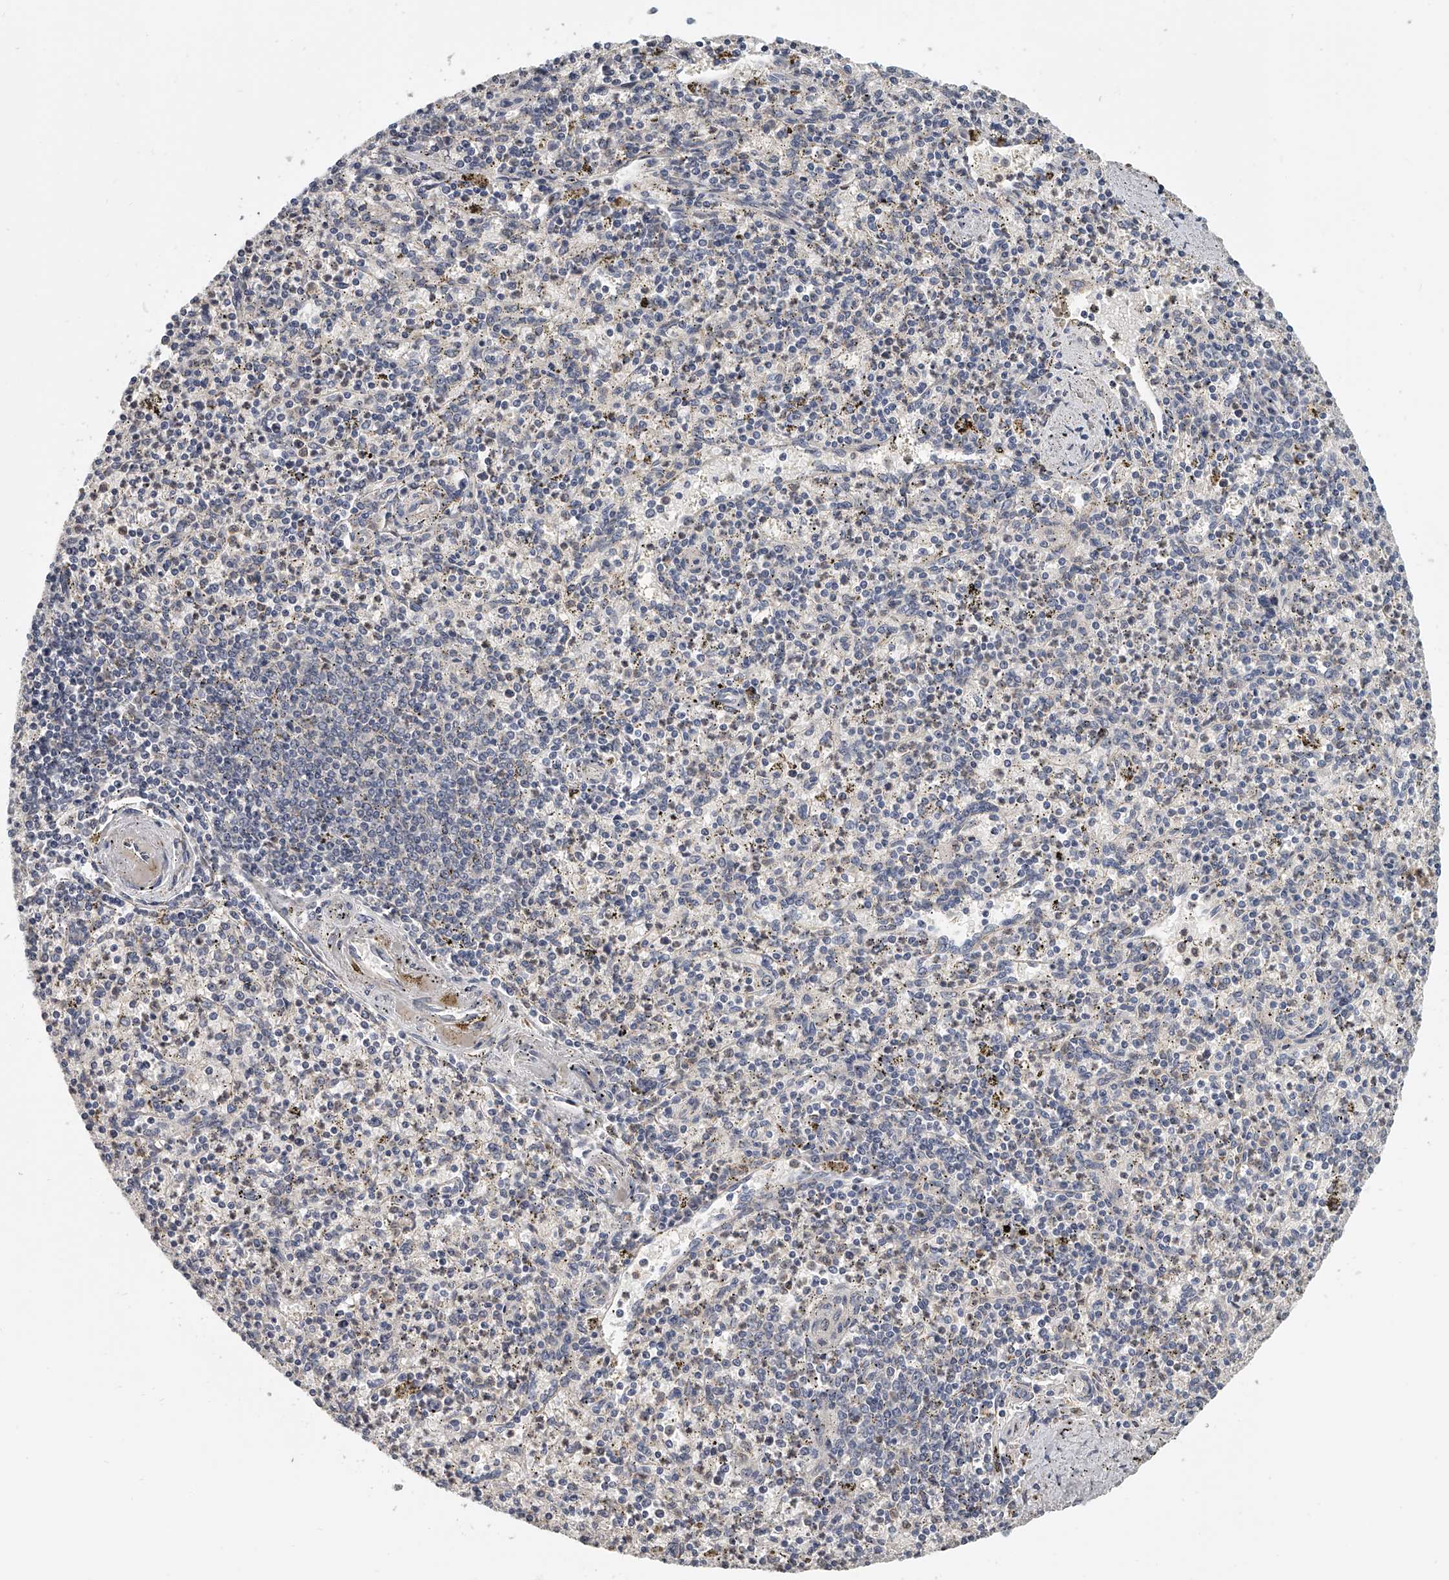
{"staining": {"intensity": "weak", "quantity": "<25%", "location": "cytoplasmic/membranous"}, "tissue": "spleen", "cell_type": "Cells in red pulp", "image_type": "normal", "snomed": [{"axis": "morphology", "description": "Normal tissue, NOS"}, {"axis": "topography", "description": "Spleen"}], "caption": "Immunohistochemistry image of normal spleen: spleen stained with DAB (3,3'-diaminobenzidine) reveals no significant protein expression in cells in red pulp.", "gene": "KLHL7", "patient": {"sex": "male", "age": 72}}